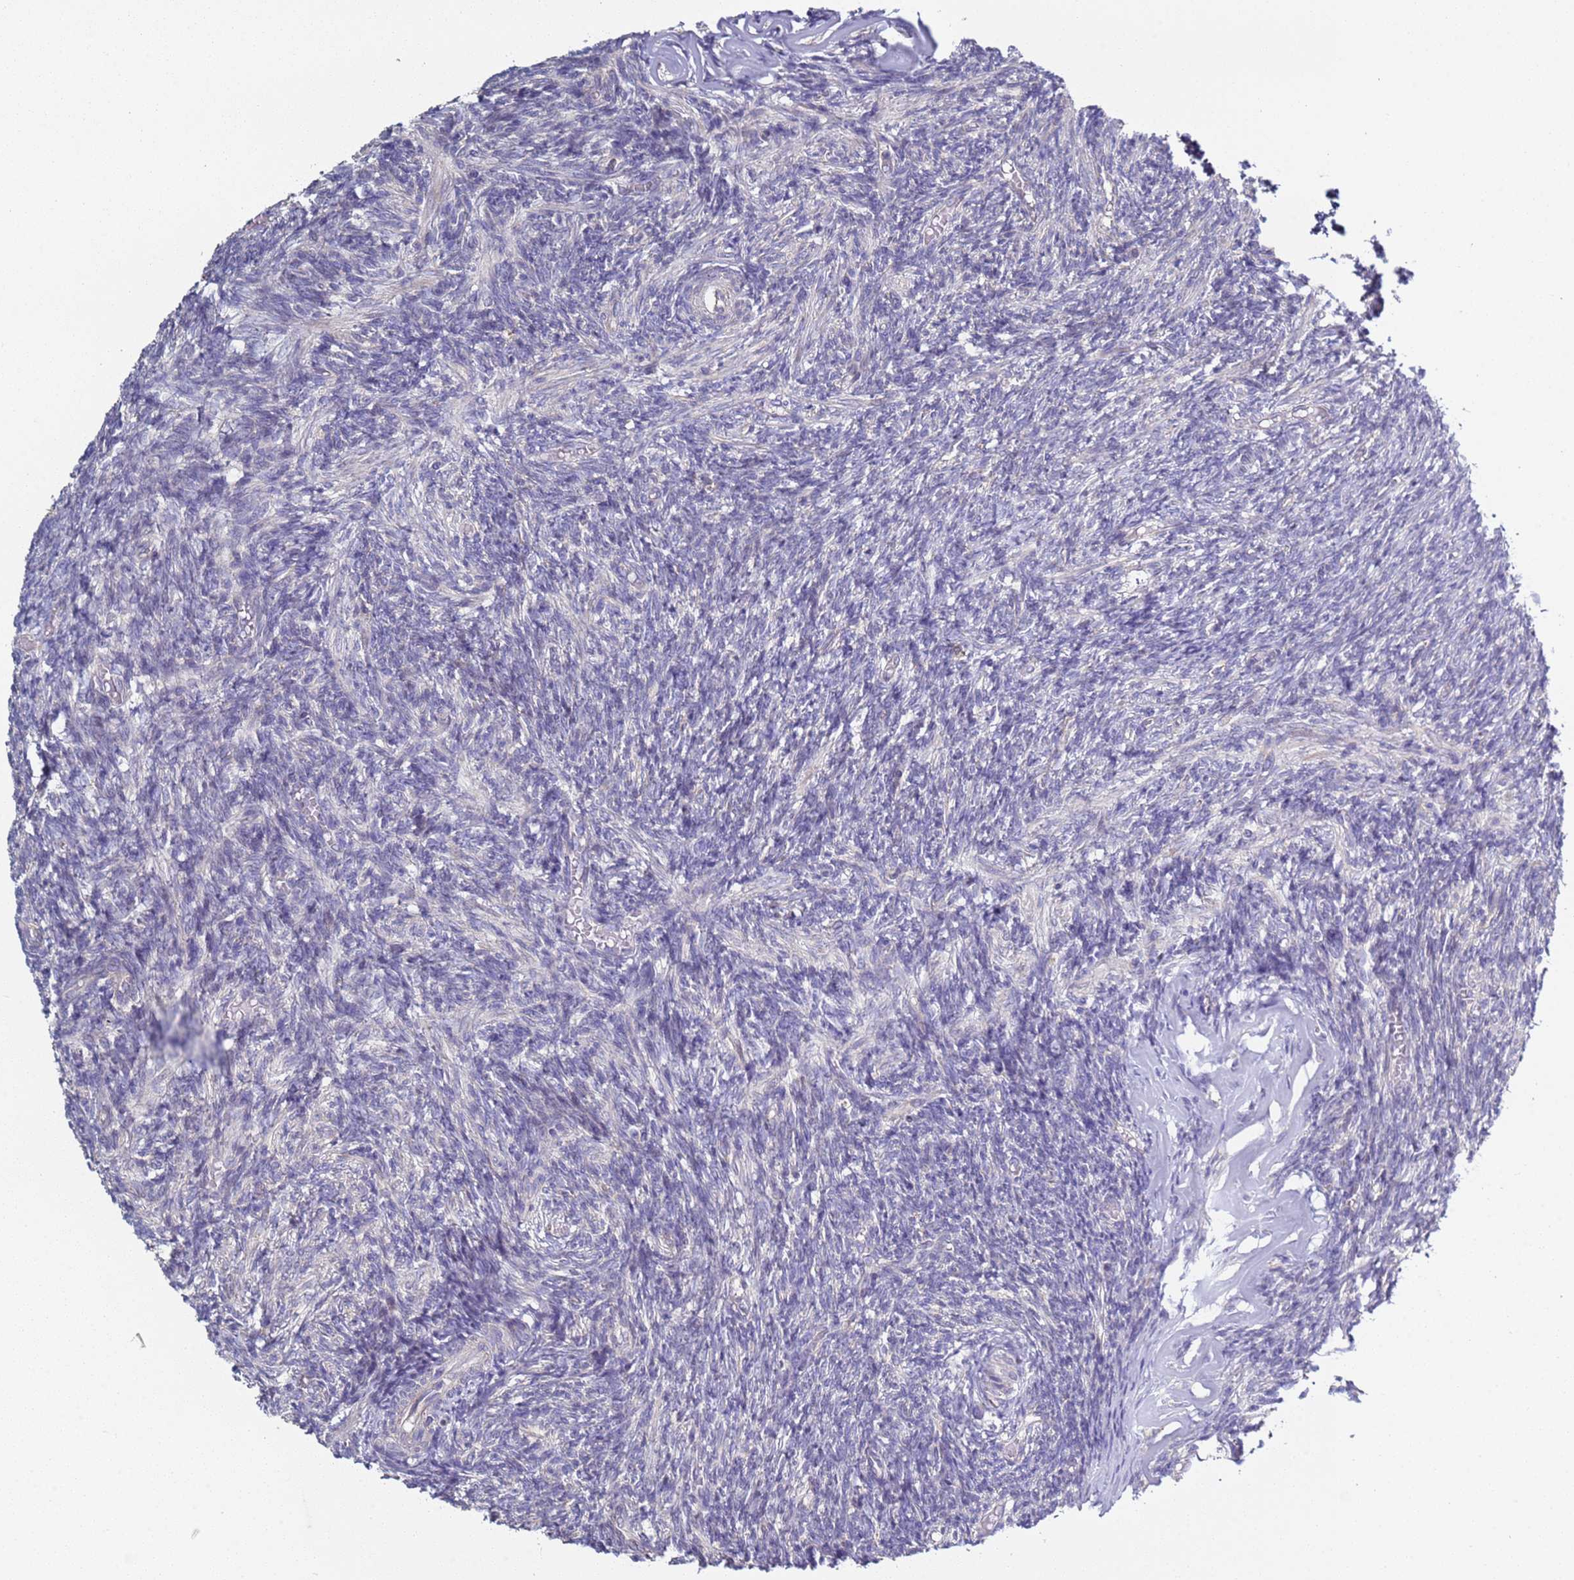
{"staining": {"intensity": "moderate", "quantity": ">75%", "location": "cytoplasmic/membranous"}, "tissue": "ovary", "cell_type": "Follicle cells", "image_type": "normal", "snomed": [{"axis": "morphology", "description": "Normal tissue, NOS"}, {"axis": "topography", "description": "Ovary"}], "caption": "High-power microscopy captured an immunohistochemistry micrograph of benign ovary, revealing moderate cytoplasmic/membranous expression in approximately >75% of follicle cells.", "gene": "DIP2B", "patient": {"sex": "female", "age": 27}}